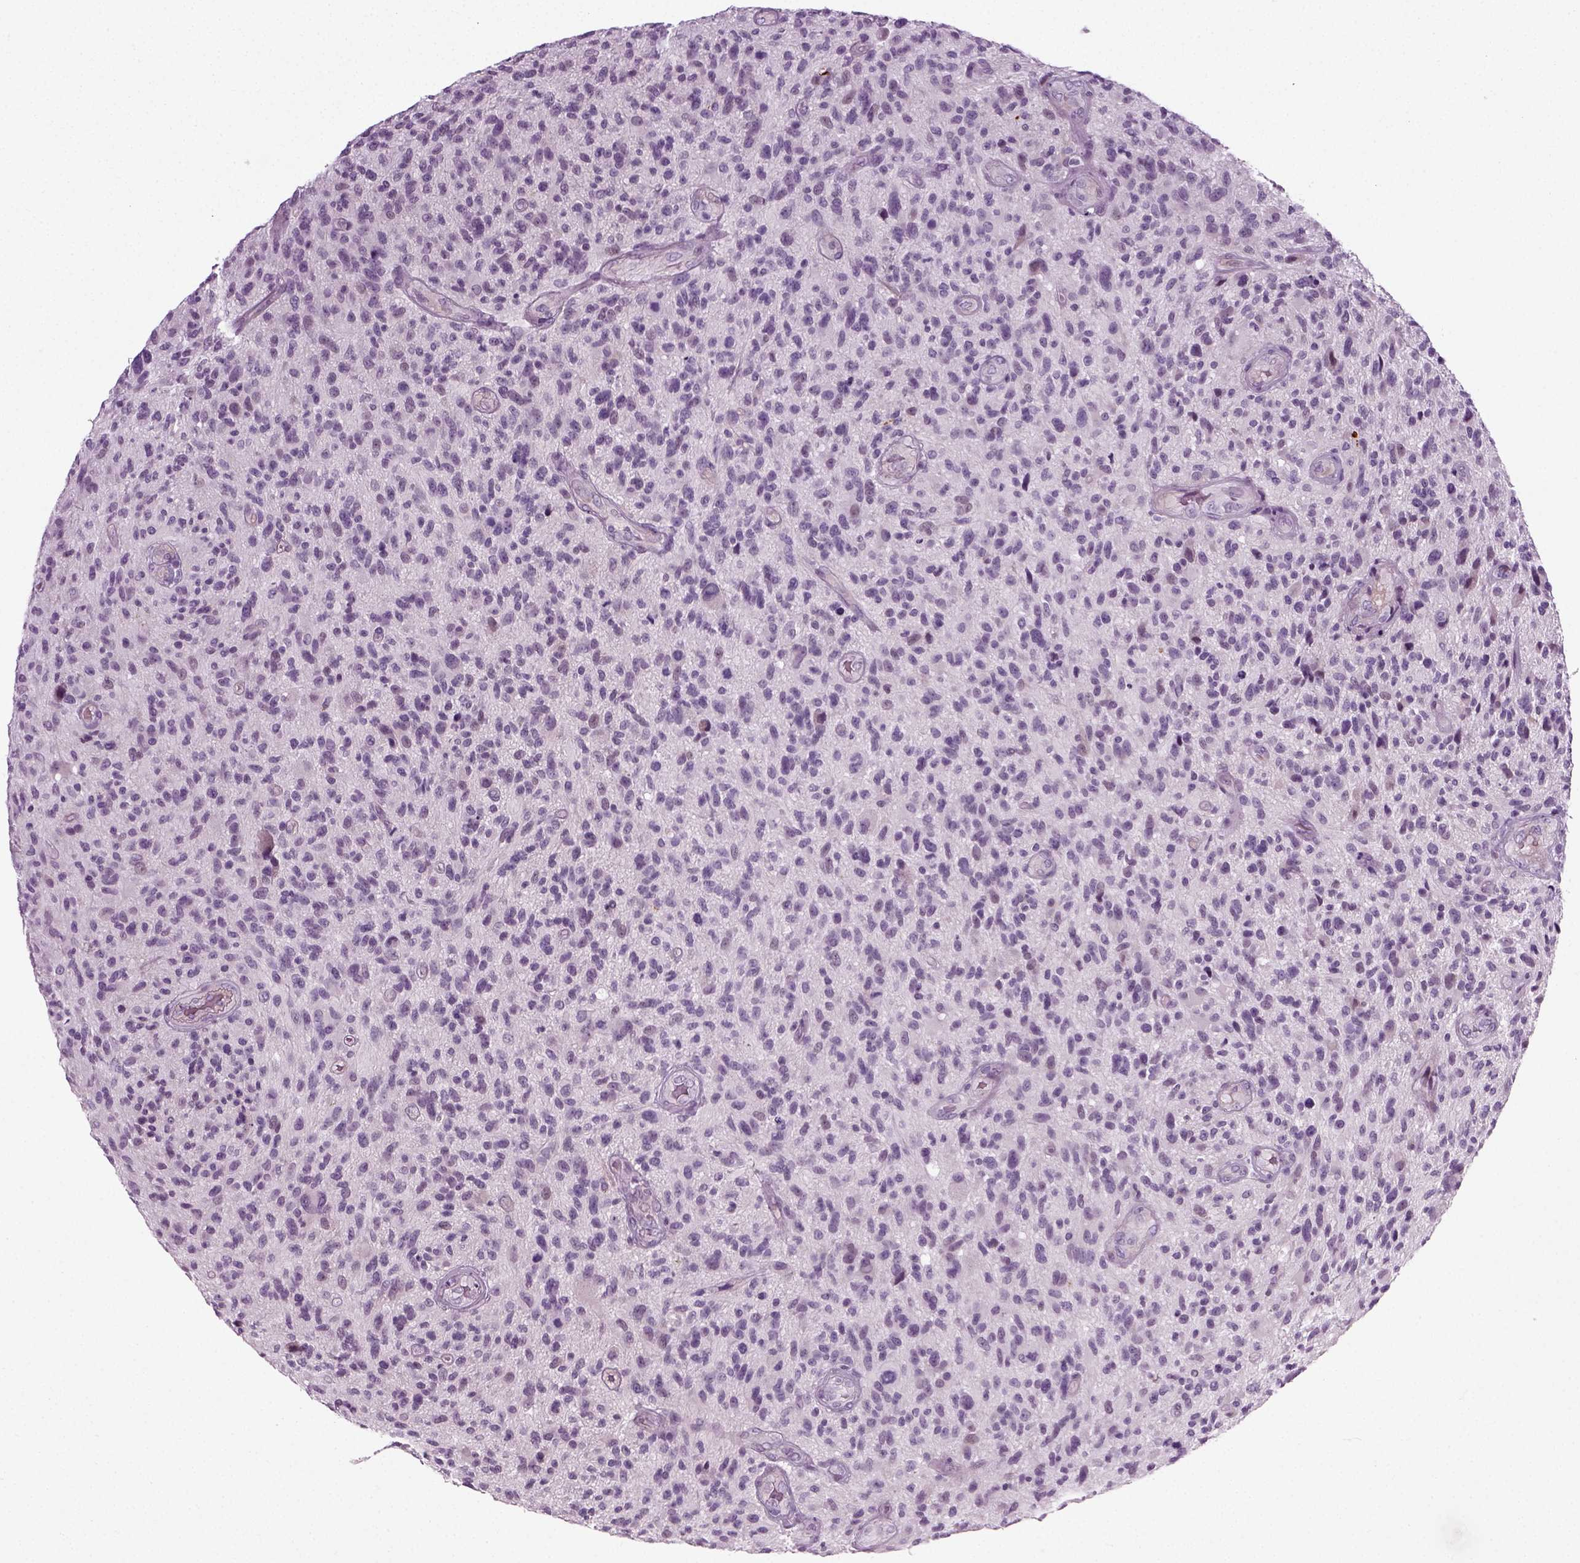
{"staining": {"intensity": "negative", "quantity": "none", "location": "none"}, "tissue": "glioma", "cell_type": "Tumor cells", "image_type": "cancer", "snomed": [{"axis": "morphology", "description": "Glioma, malignant, High grade"}, {"axis": "topography", "description": "Brain"}], "caption": "Tumor cells show no significant protein positivity in malignant high-grade glioma.", "gene": "SCG5", "patient": {"sex": "male", "age": 47}}